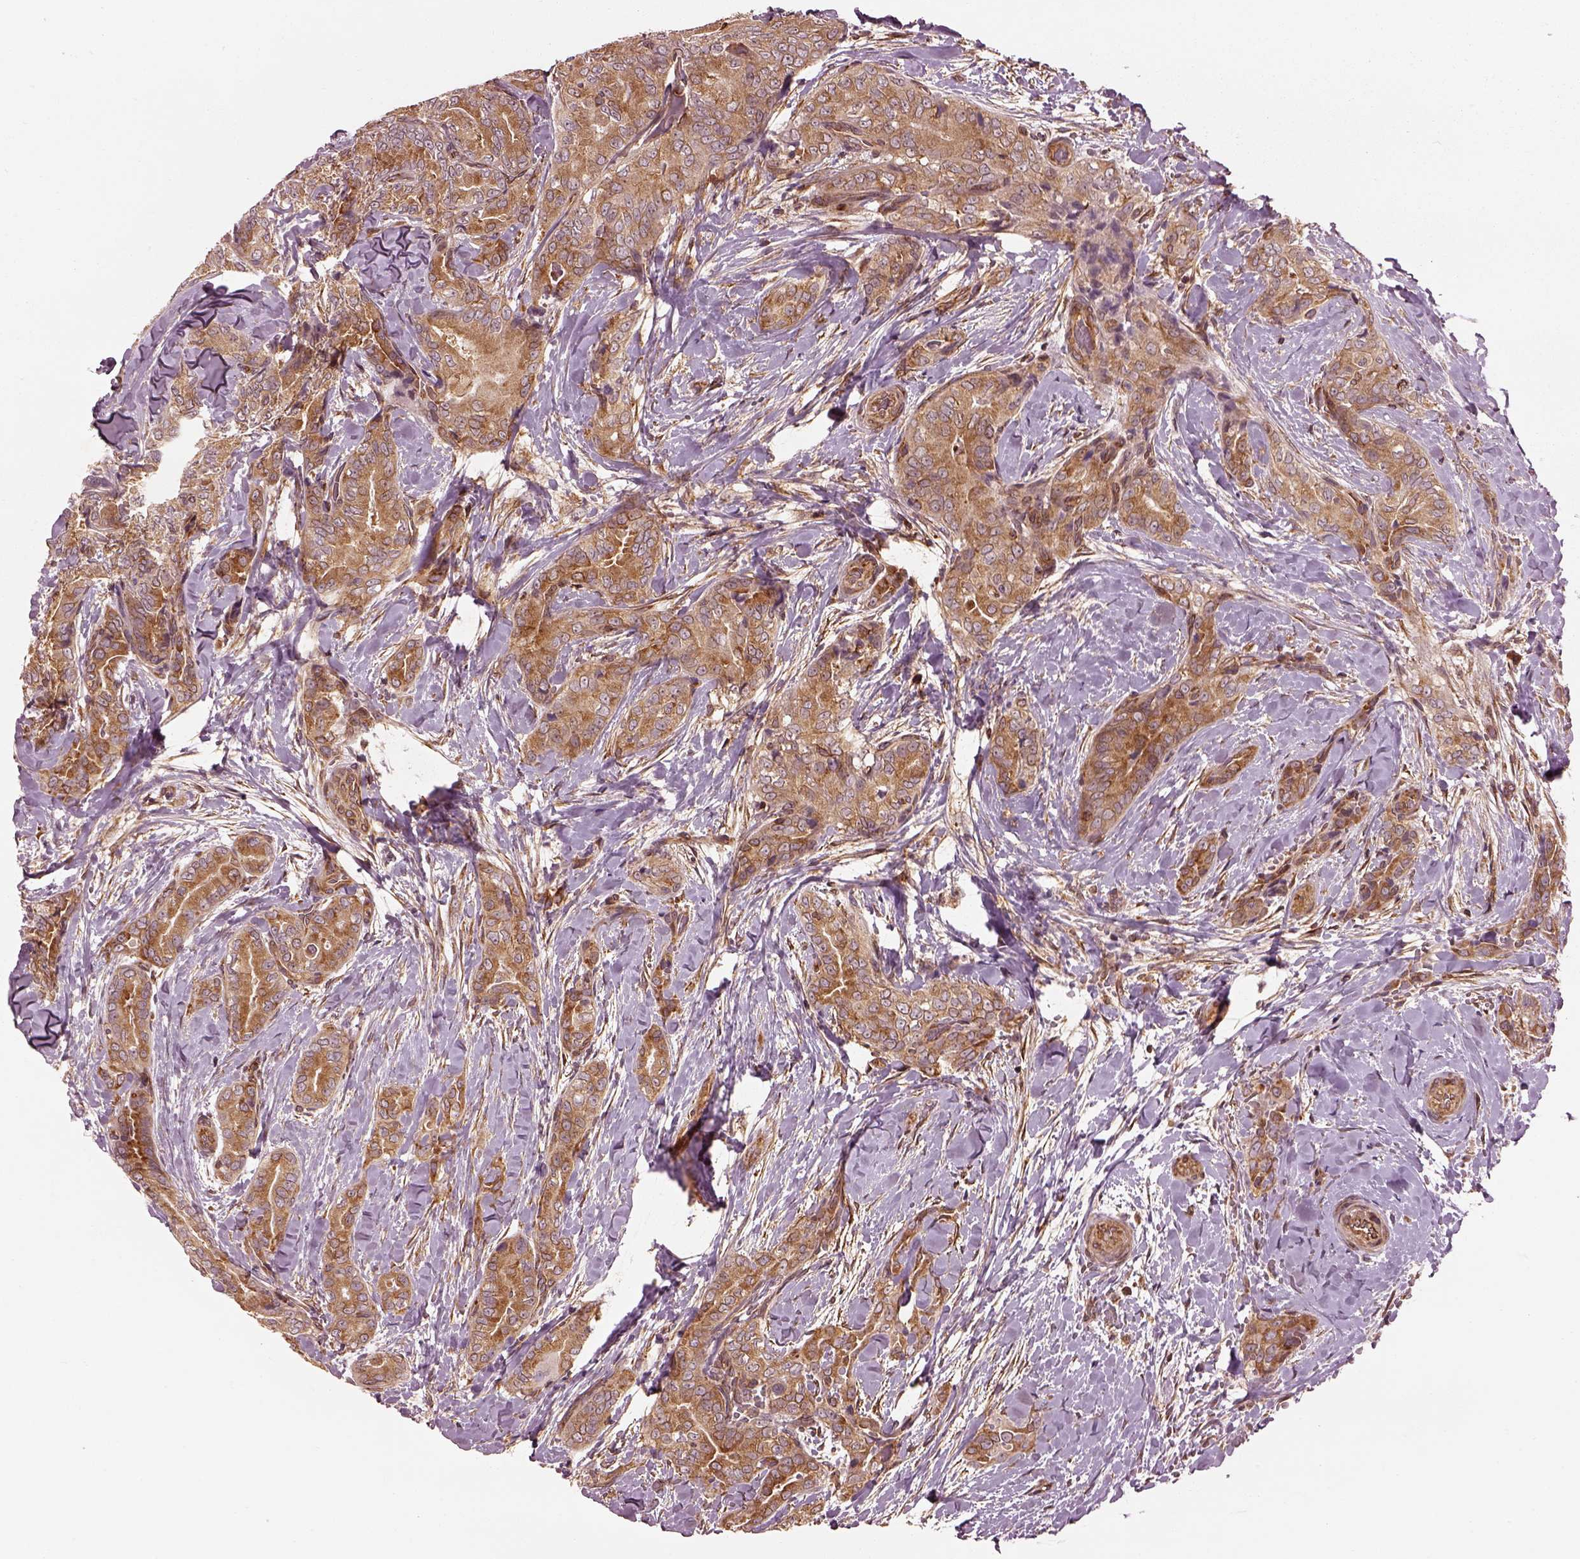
{"staining": {"intensity": "moderate", "quantity": ">75%", "location": "cytoplasmic/membranous"}, "tissue": "thyroid cancer", "cell_type": "Tumor cells", "image_type": "cancer", "snomed": [{"axis": "morphology", "description": "Papillary adenocarcinoma, NOS"}, {"axis": "topography", "description": "Thyroid gland"}], "caption": "Immunohistochemistry (IHC) of thyroid papillary adenocarcinoma exhibits medium levels of moderate cytoplasmic/membranous expression in approximately >75% of tumor cells.", "gene": "LSM14A", "patient": {"sex": "male", "age": 61}}